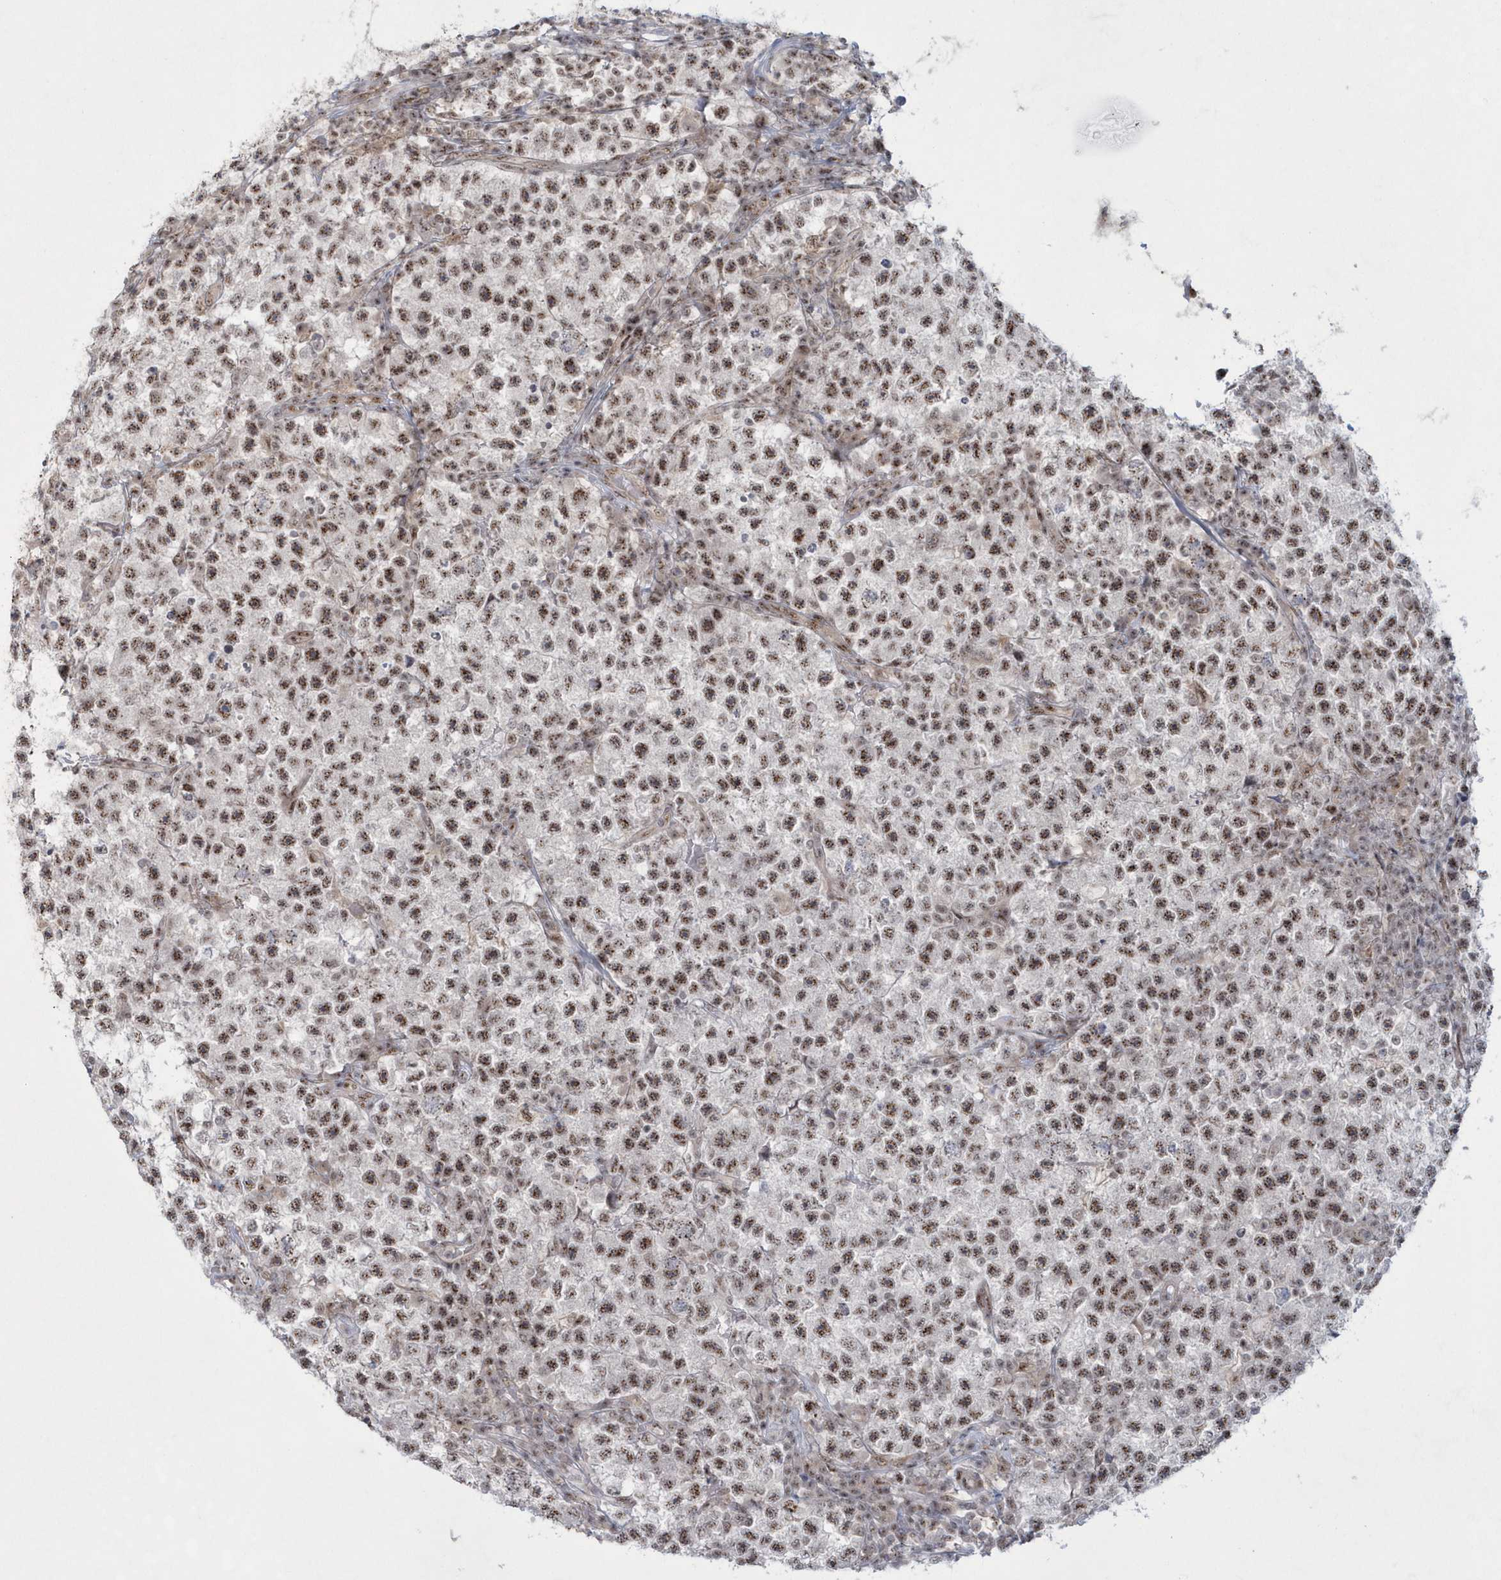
{"staining": {"intensity": "moderate", "quantity": ">75%", "location": "nuclear"}, "tissue": "testis cancer", "cell_type": "Tumor cells", "image_type": "cancer", "snomed": [{"axis": "morphology", "description": "Seminoma, NOS"}, {"axis": "topography", "description": "Testis"}], "caption": "The immunohistochemical stain highlights moderate nuclear positivity in tumor cells of testis seminoma tissue.", "gene": "KDM6B", "patient": {"sex": "male", "age": 22}}